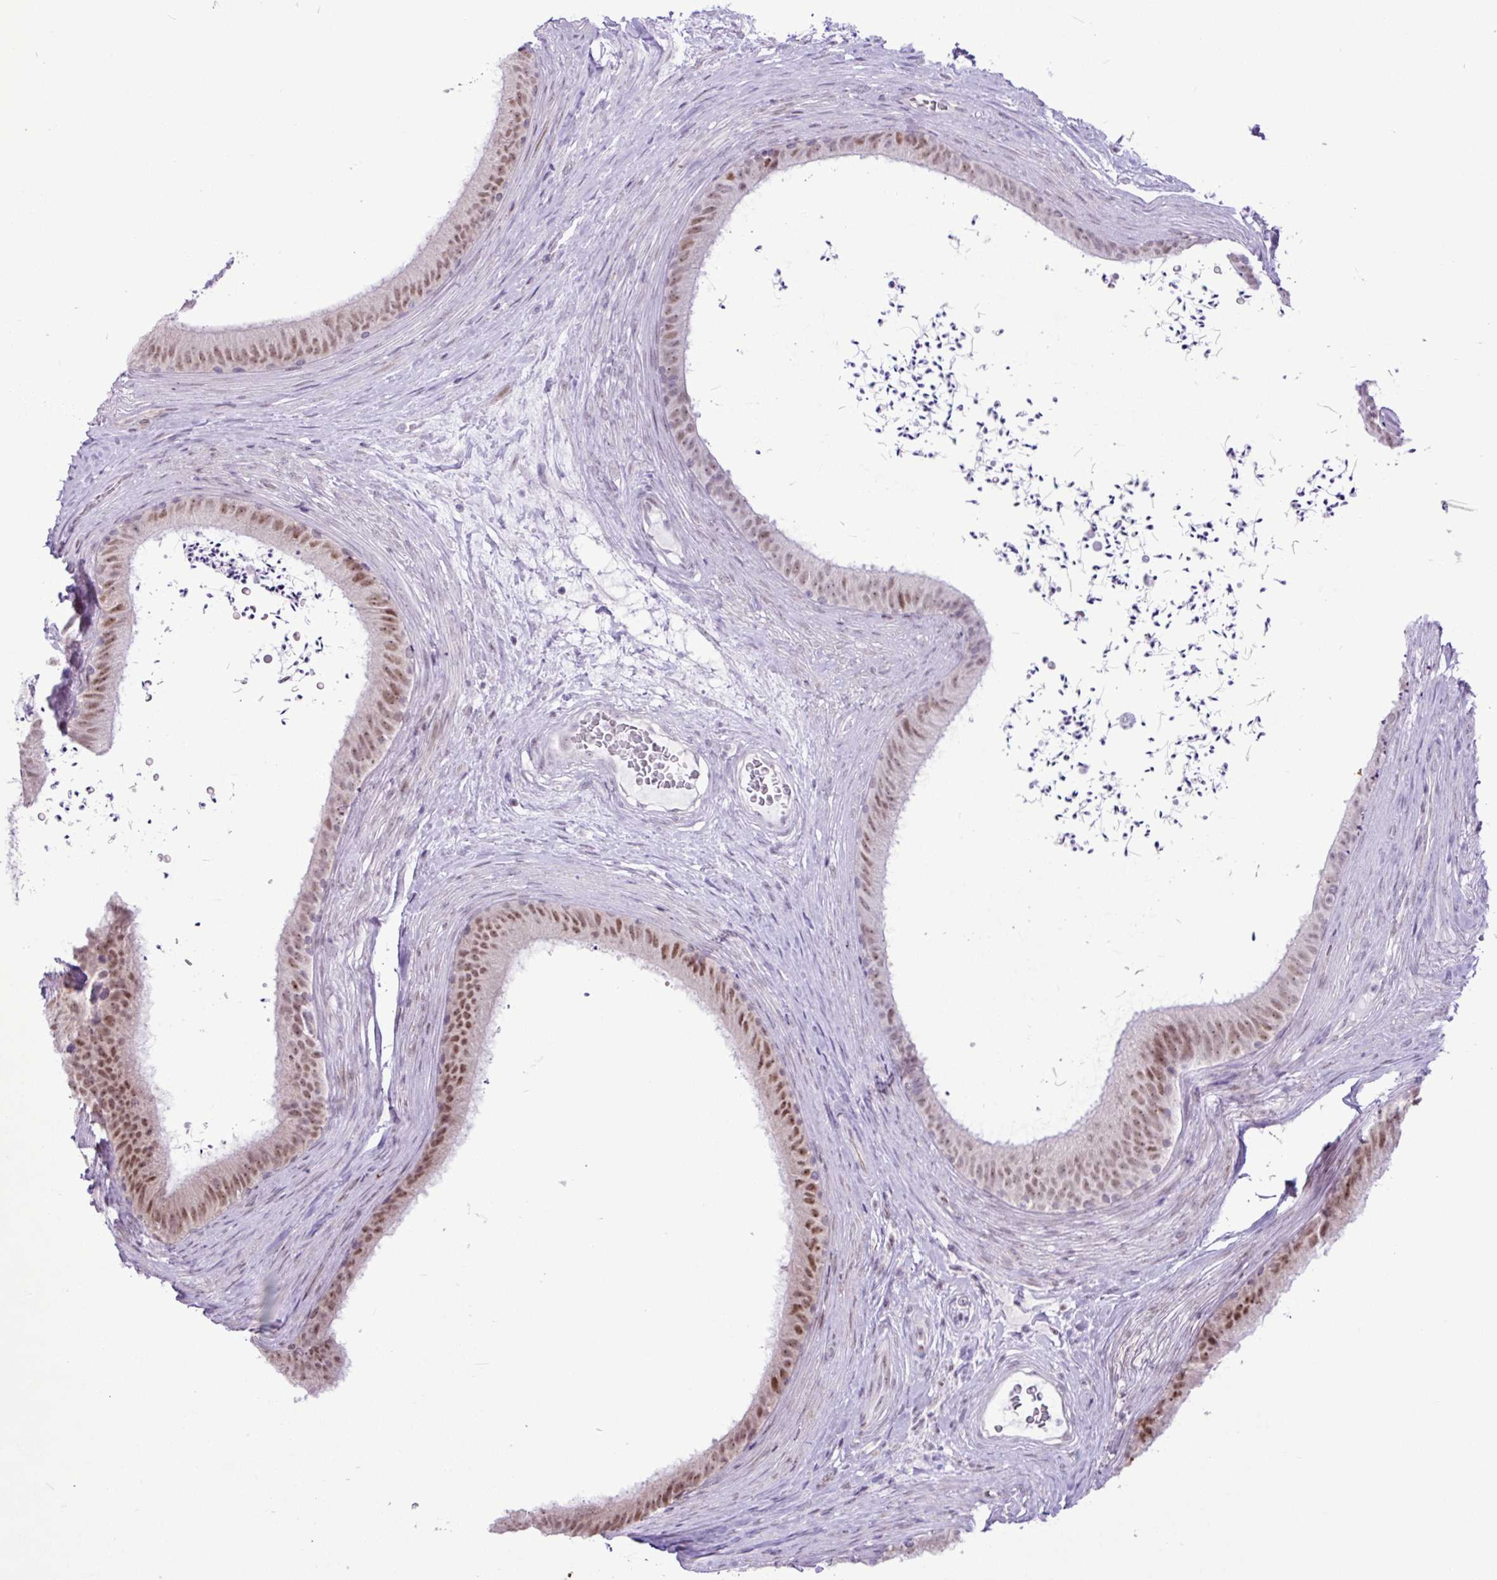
{"staining": {"intensity": "moderate", "quantity": "25%-75%", "location": "nuclear"}, "tissue": "epididymis", "cell_type": "Glandular cells", "image_type": "normal", "snomed": [{"axis": "morphology", "description": "Normal tissue, NOS"}, {"axis": "topography", "description": "Testis"}, {"axis": "topography", "description": "Epididymis"}], "caption": "A brown stain shows moderate nuclear expression of a protein in glandular cells of normal epididymis.", "gene": "ELOA2", "patient": {"sex": "male", "age": 41}}